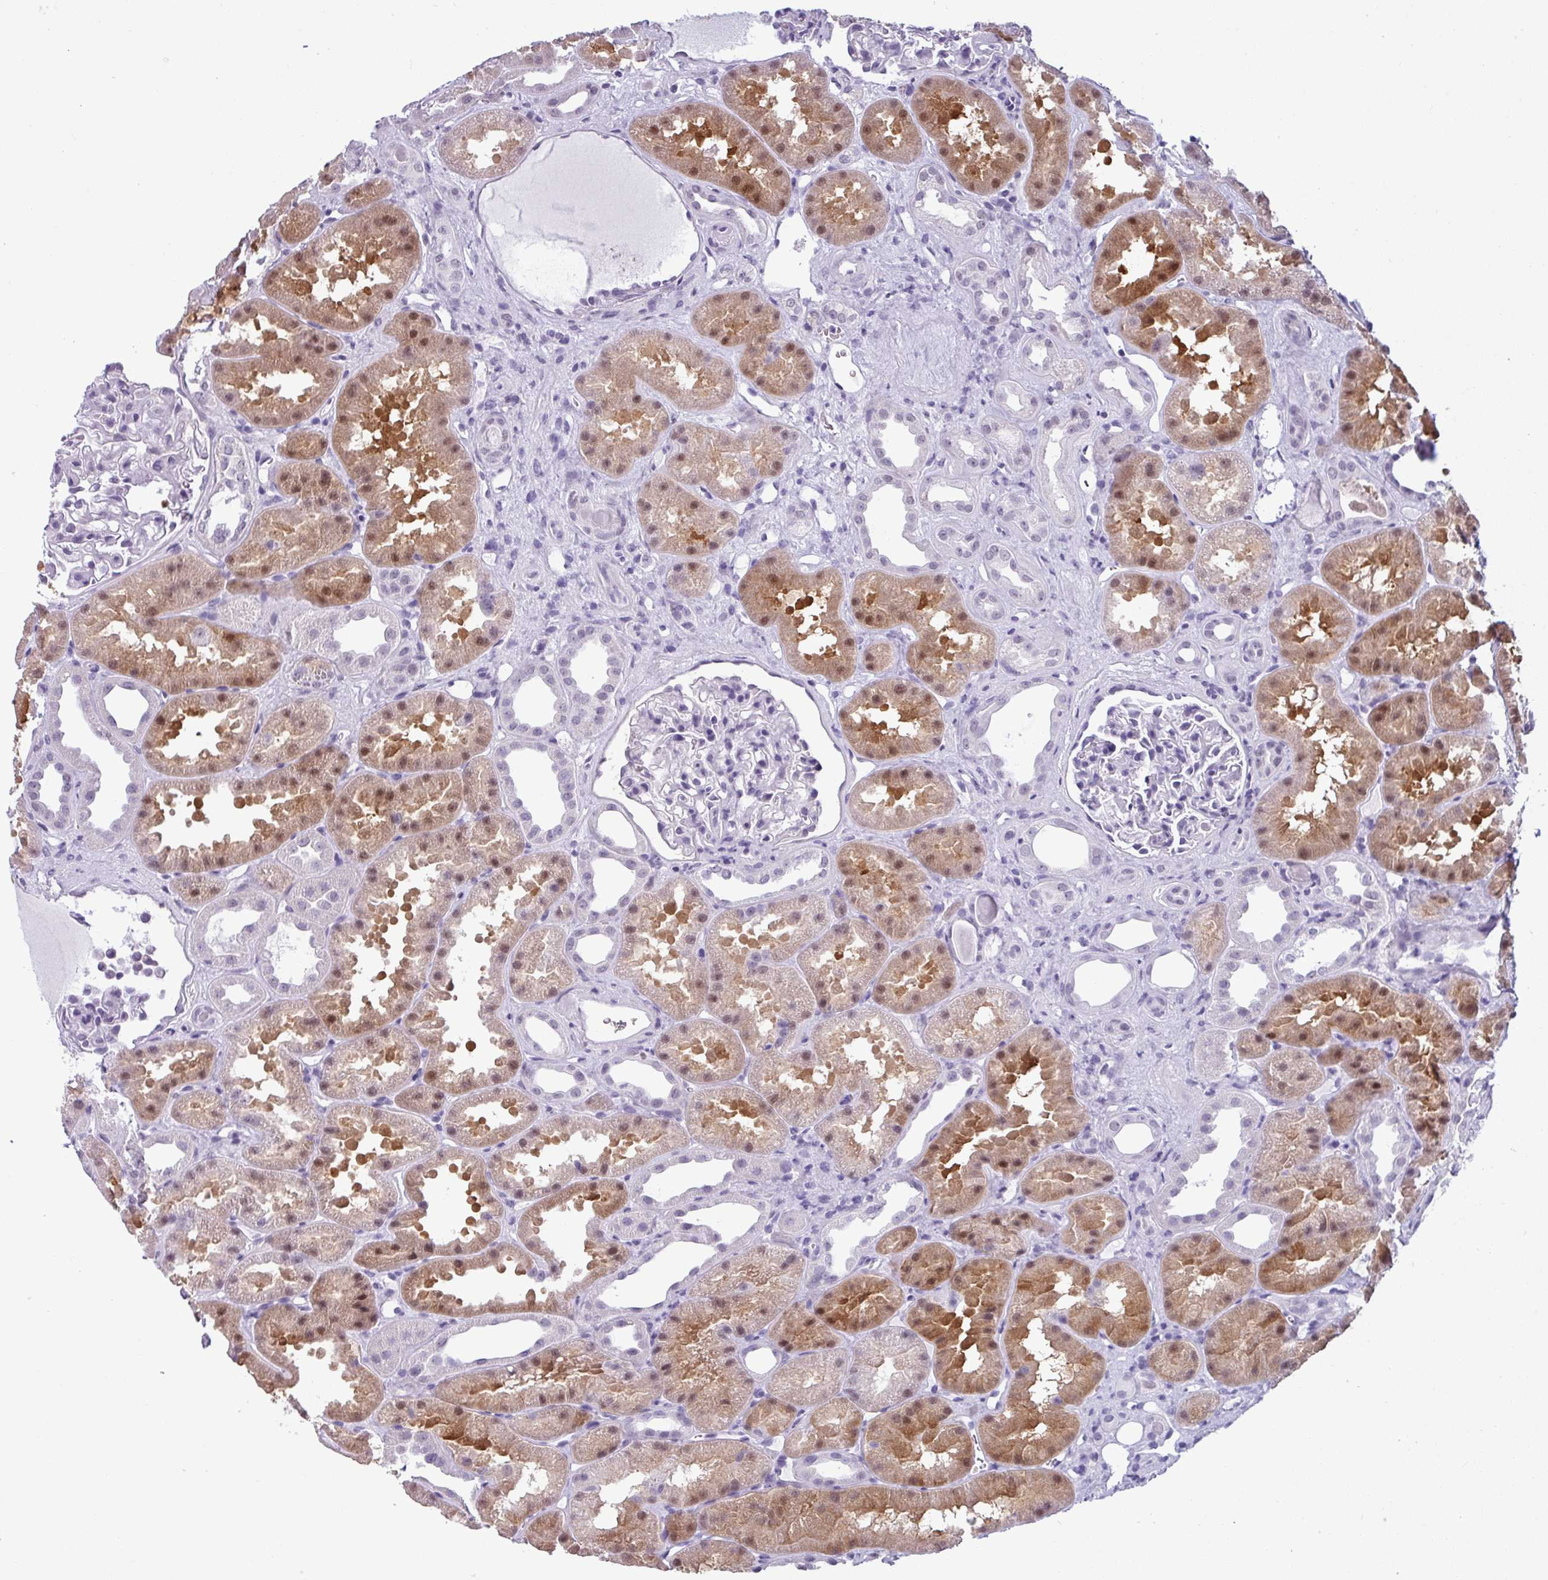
{"staining": {"intensity": "negative", "quantity": "none", "location": "none"}, "tissue": "kidney", "cell_type": "Cells in glomeruli", "image_type": "normal", "snomed": [{"axis": "morphology", "description": "Normal tissue, NOS"}, {"axis": "topography", "description": "Kidney"}], "caption": "The micrograph reveals no staining of cells in glomeruli in normal kidney.", "gene": "SRGAP1", "patient": {"sex": "male", "age": 61}}